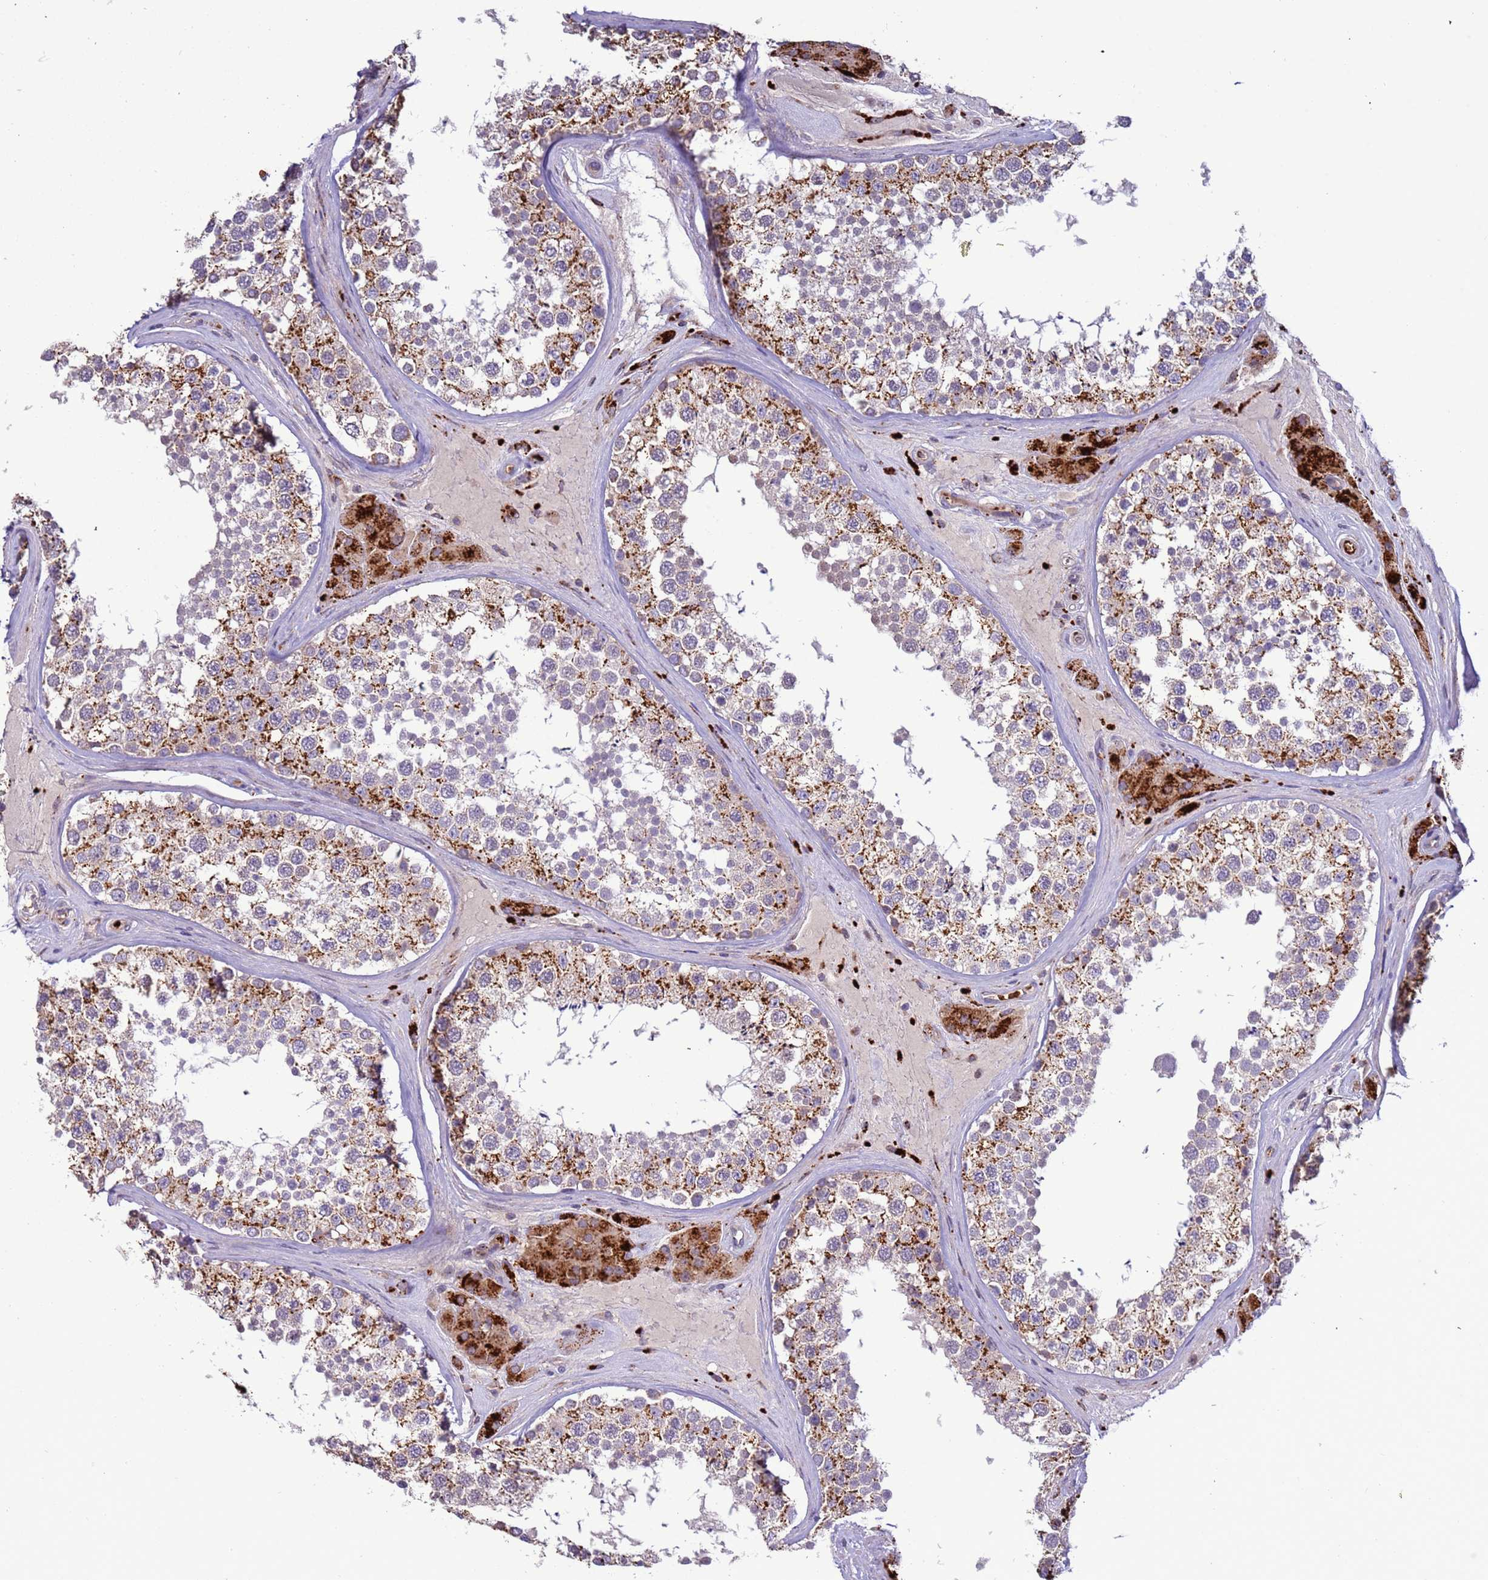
{"staining": {"intensity": "strong", "quantity": "25%-75%", "location": "cytoplasmic/membranous"}, "tissue": "testis", "cell_type": "Cells in seminiferous ducts", "image_type": "normal", "snomed": [{"axis": "morphology", "description": "Normal tissue, NOS"}, {"axis": "topography", "description": "Testis"}], "caption": "DAB immunohistochemical staining of unremarkable testis demonstrates strong cytoplasmic/membranous protein positivity in about 25%-75% of cells in seminiferous ducts.", "gene": "VPS36", "patient": {"sex": "male", "age": 46}}